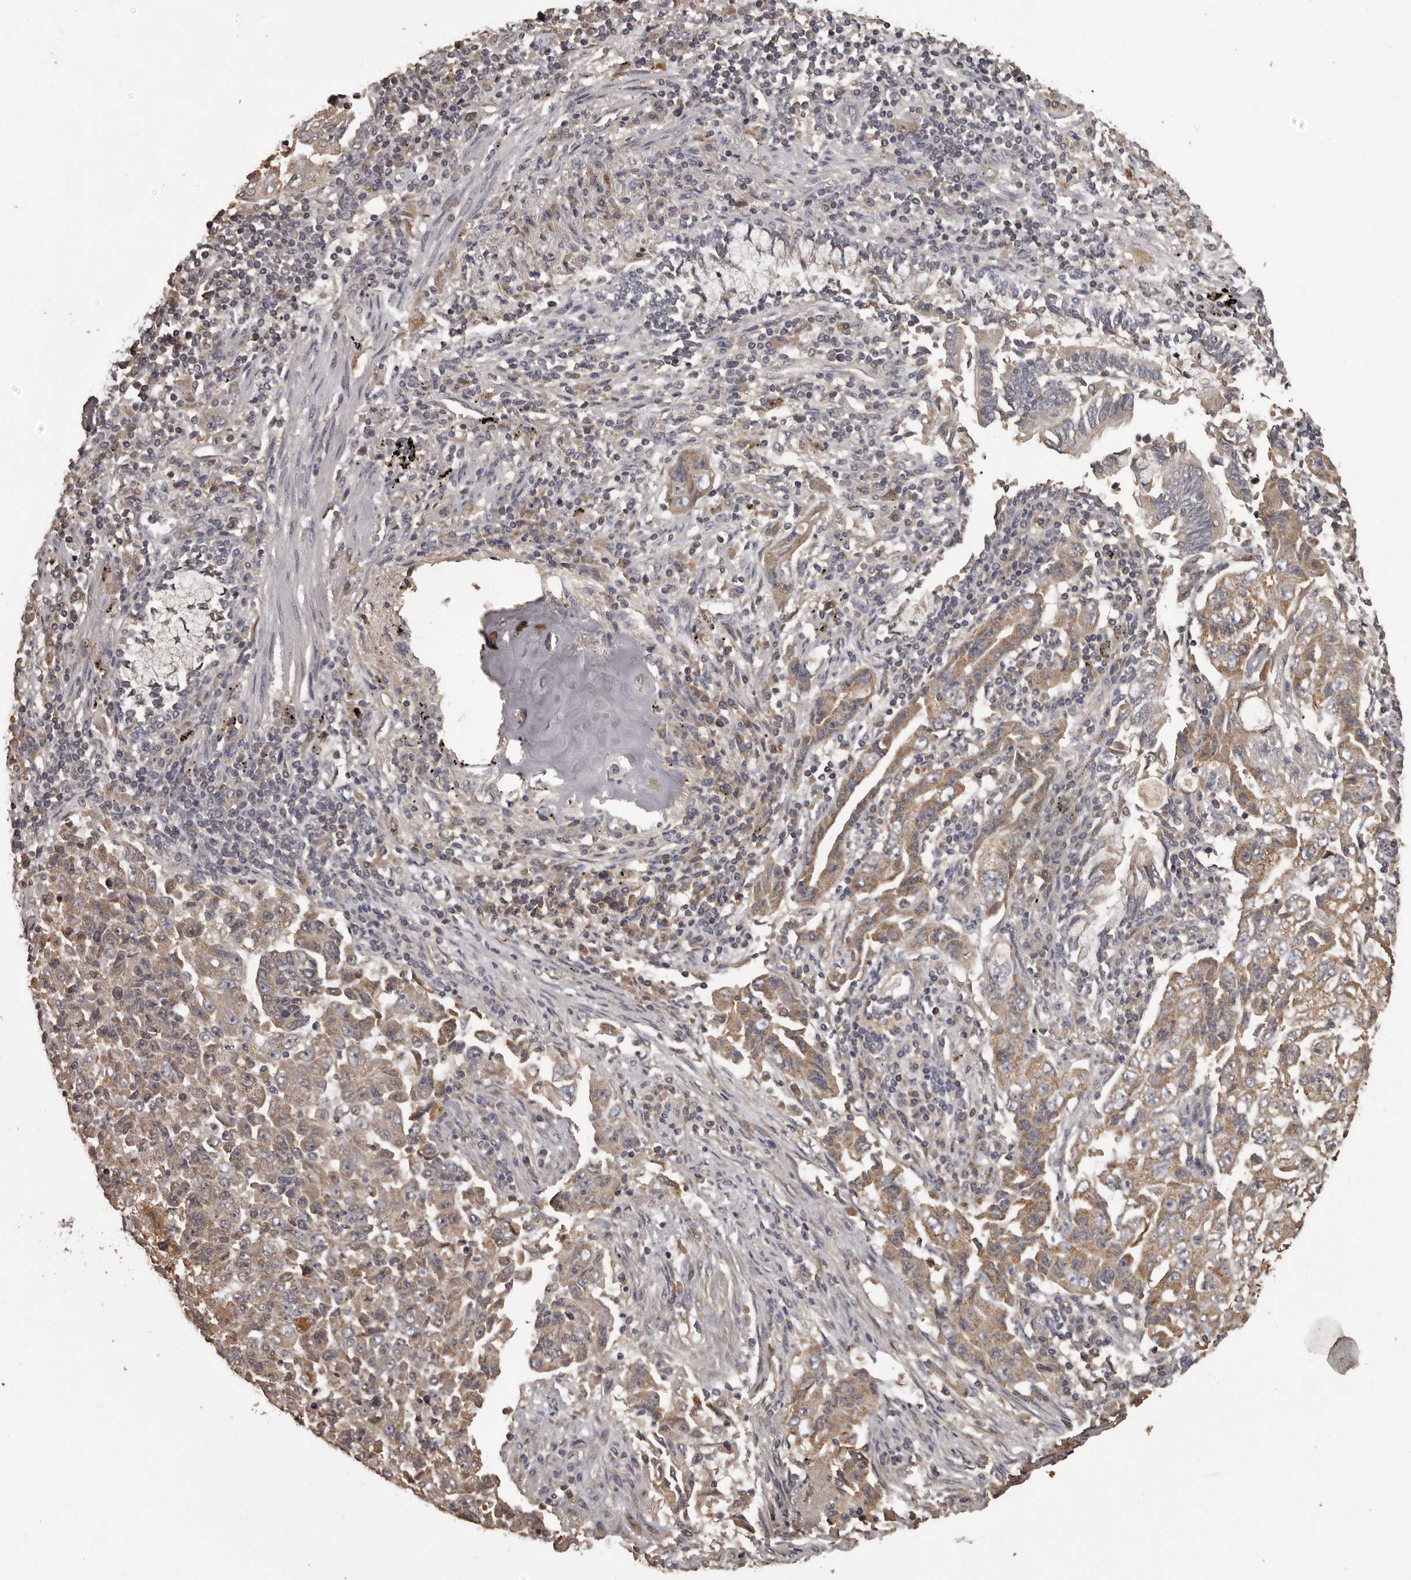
{"staining": {"intensity": "moderate", "quantity": ">75%", "location": "cytoplasmic/membranous"}, "tissue": "lung cancer", "cell_type": "Tumor cells", "image_type": "cancer", "snomed": [{"axis": "morphology", "description": "Adenocarcinoma, NOS"}, {"axis": "topography", "description": "Lung"}], "caption": "A micrograph showing moderate cytoplasmic/membranous staining in approximately >75% of tumor cells in lung cancer, as visualized by brown immunohistochemical staining.", "gene": "MGAT5", "patient": {"sex": "female", "age": 51}}